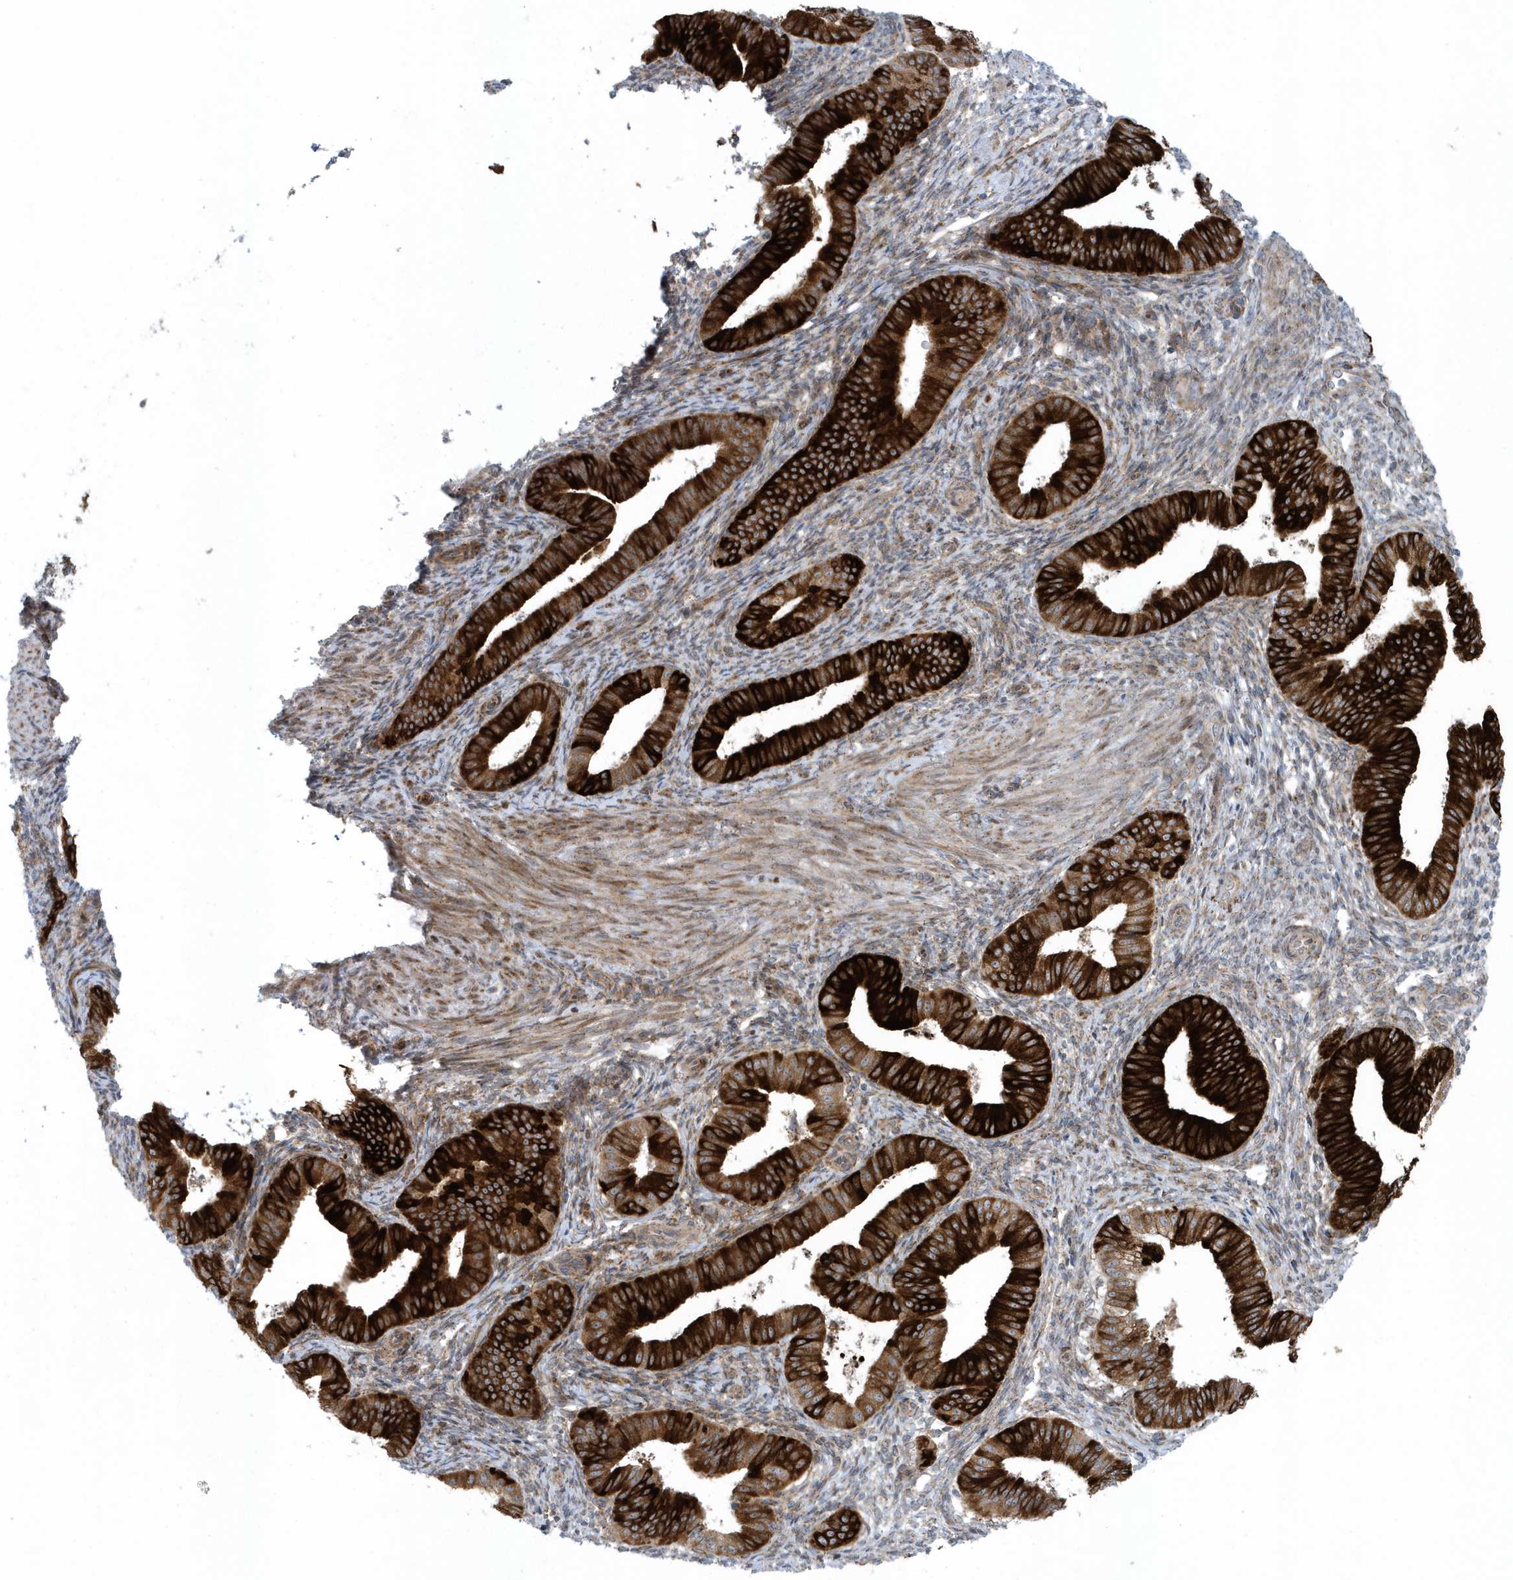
{"staining": {"intensity": "moderate", "quantity": ">75%", "location": "cytoplasmic/membranous"}, "tissue": "endometrium", "cell_type": "Cells in endometrial stroma", "image_type": "normal", "snomed": [{"axis": "morphology", "description": "Normal tissue, NOS"}, {"axis": "topography", "description": "Endometrium"}], "caption": "Protein staining of benign endometrium exhibits moderate cytoplasmic/membranous positivity in approximately >75% of cells in endometrial stroma. The staining was performed using DAB to visualize the protein expression in brown, while the nuclei were stained in blue with hematoxylin (Magnification: 20x).", "gene": "FAM98A", "patient": {"sex": "female", "age": 39}}